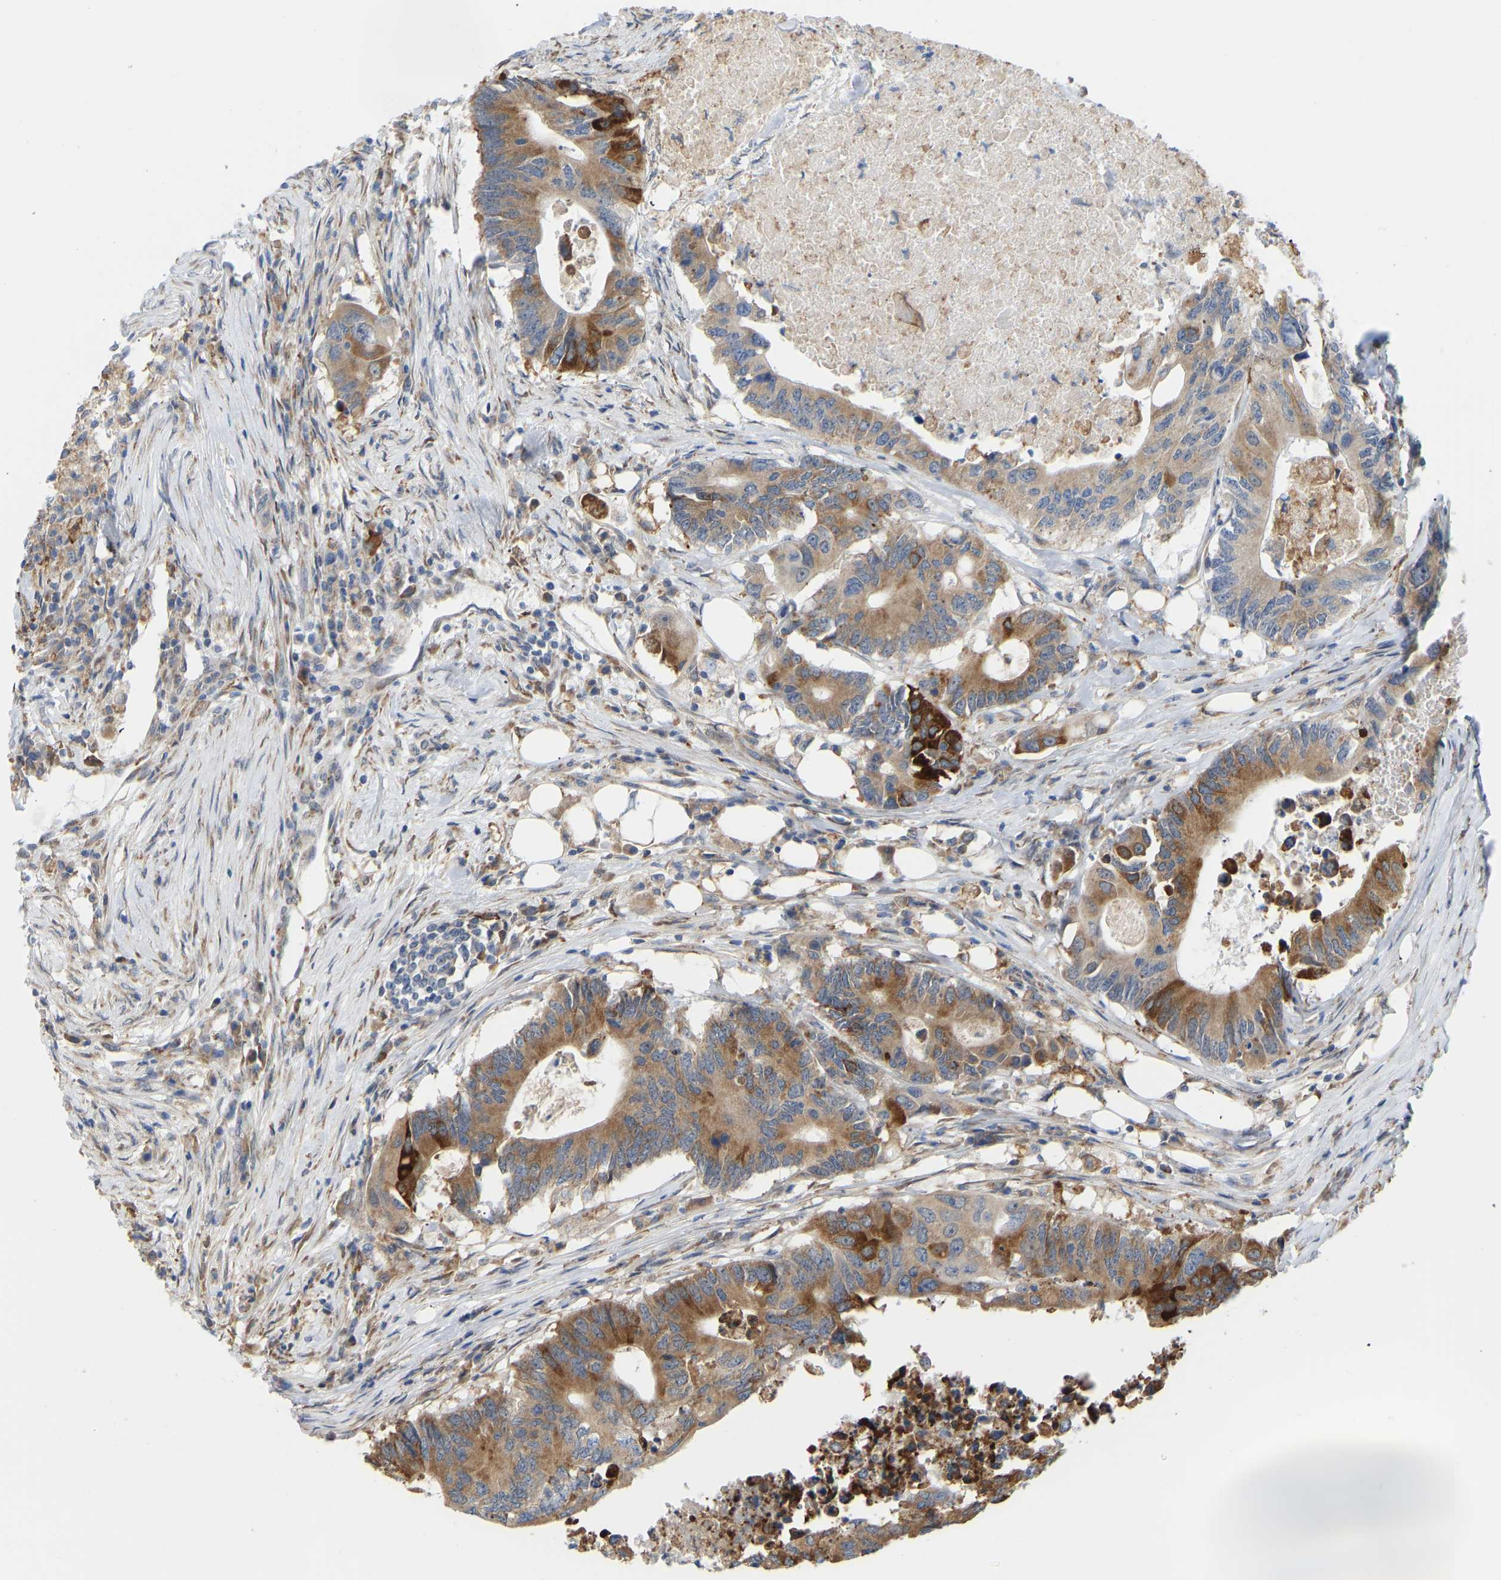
{"staining": {"intensity": "moderate", "quantity": ">75%", "location": "cytoplasmic/membranous"}, "tissue": "colorectal cancer", "cell_type": "Tumor cells", "image_type": "cancer", "snomed": [{"axis": "morphology", "description": "Adenocarcinoma, NOS"}, {"axis": "topography", "description": "Colon"}], "caption": "Tumor cells demonstrate medium levels of moderate cytoplasmic/membranous positivity in approximately >75% of cells in human adenocarcinoma (colorectal).", "gene": "BEND3", "patient": {"sex": "male", "age": 71}}